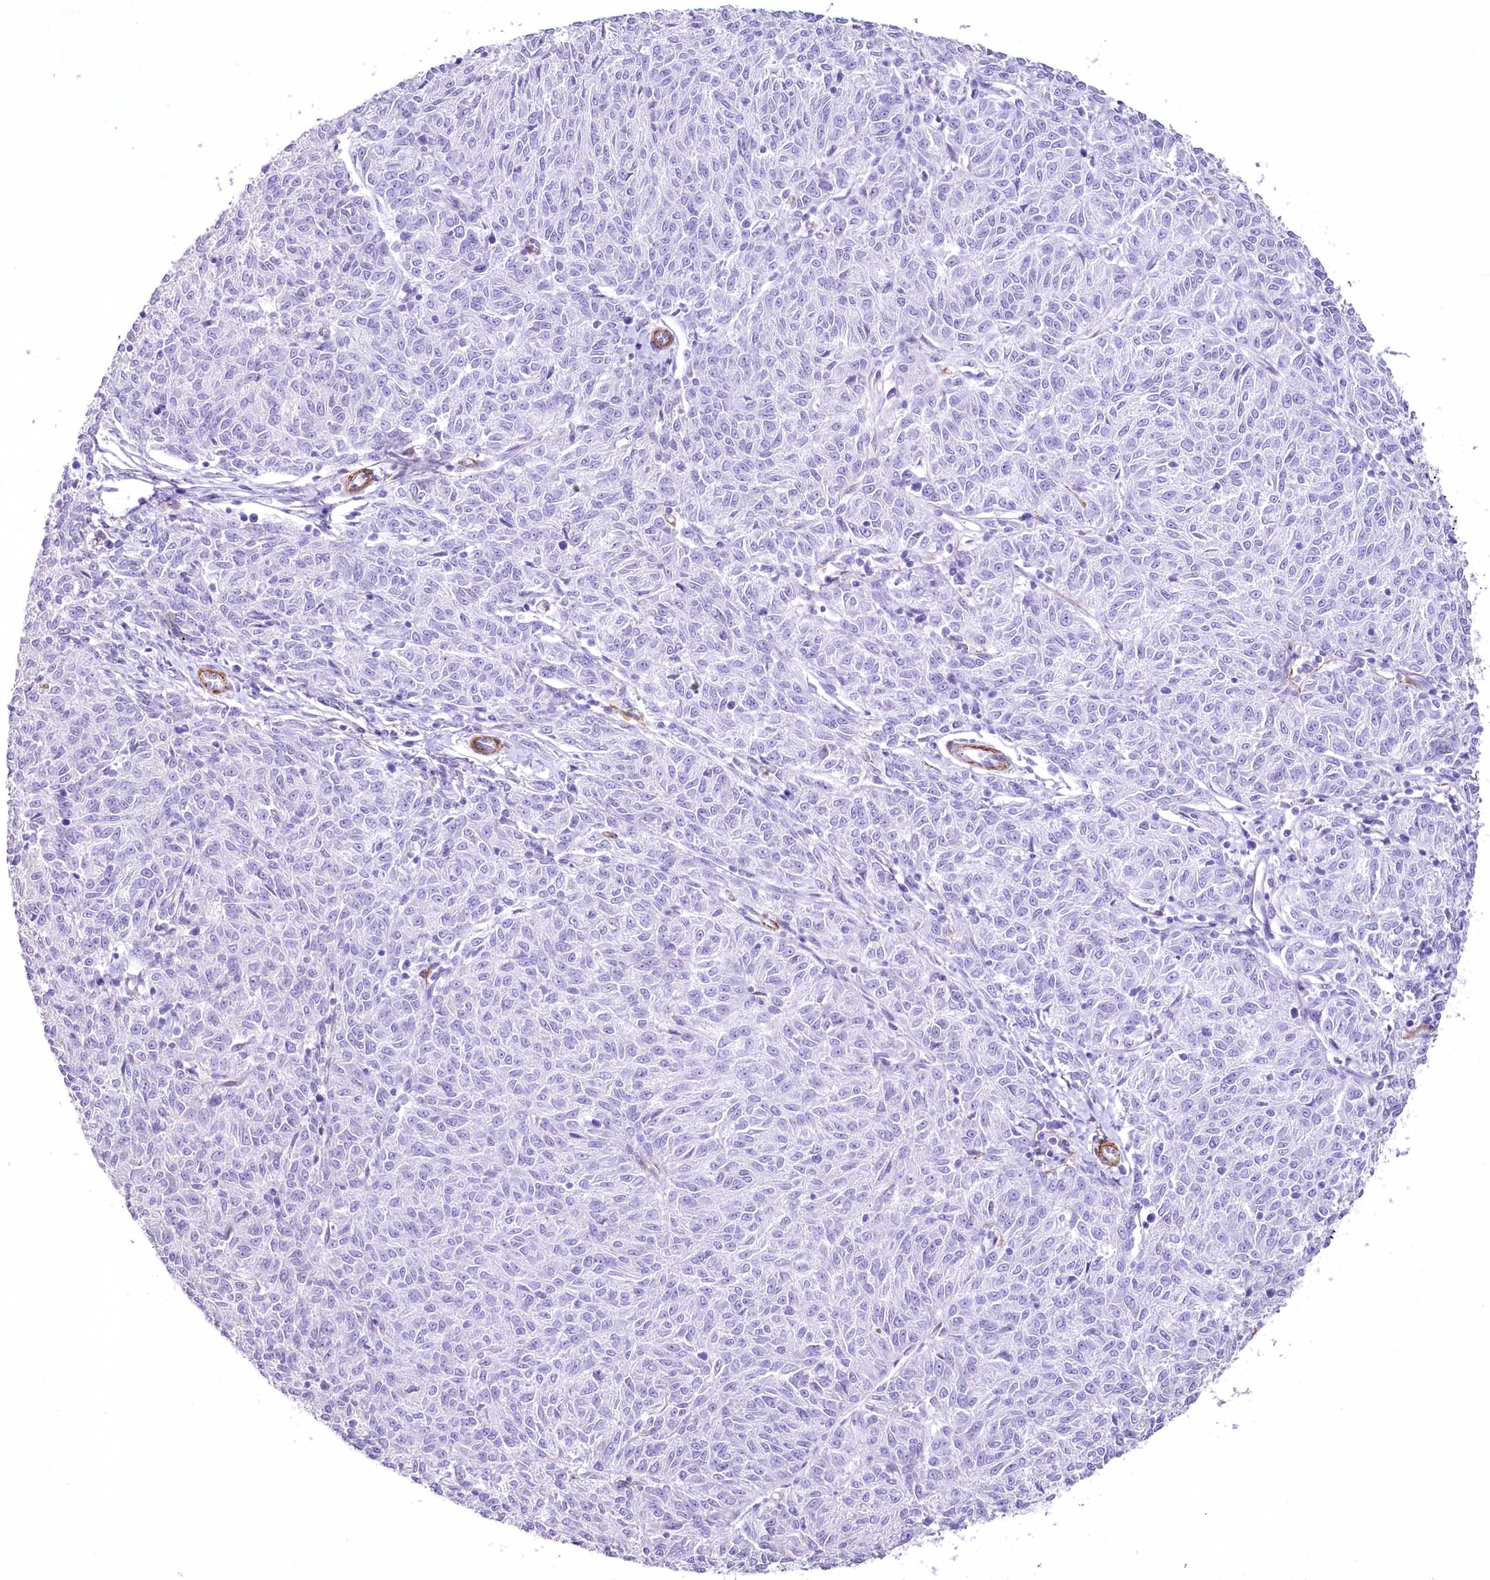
{"staining": {"intensity": "negative", "quantity": "none", "location": "none"}, "tissue": "melanoma", "cell_type": "Tumor cells", "image_type": "cancer", "snomed": [{"axis": "morphology", "description": "Malignant melanoma, NOS"}, {"axis": "topography", "description": "Skin"}], "caption": "DAB (3,3'-diaminobenzidine) immunohistochemical staining of human malignant melanoma exhibits no significant expression in tumor cells.", "gene": "SYNPO2", "patient": {"sex": "female", "age": 72}}